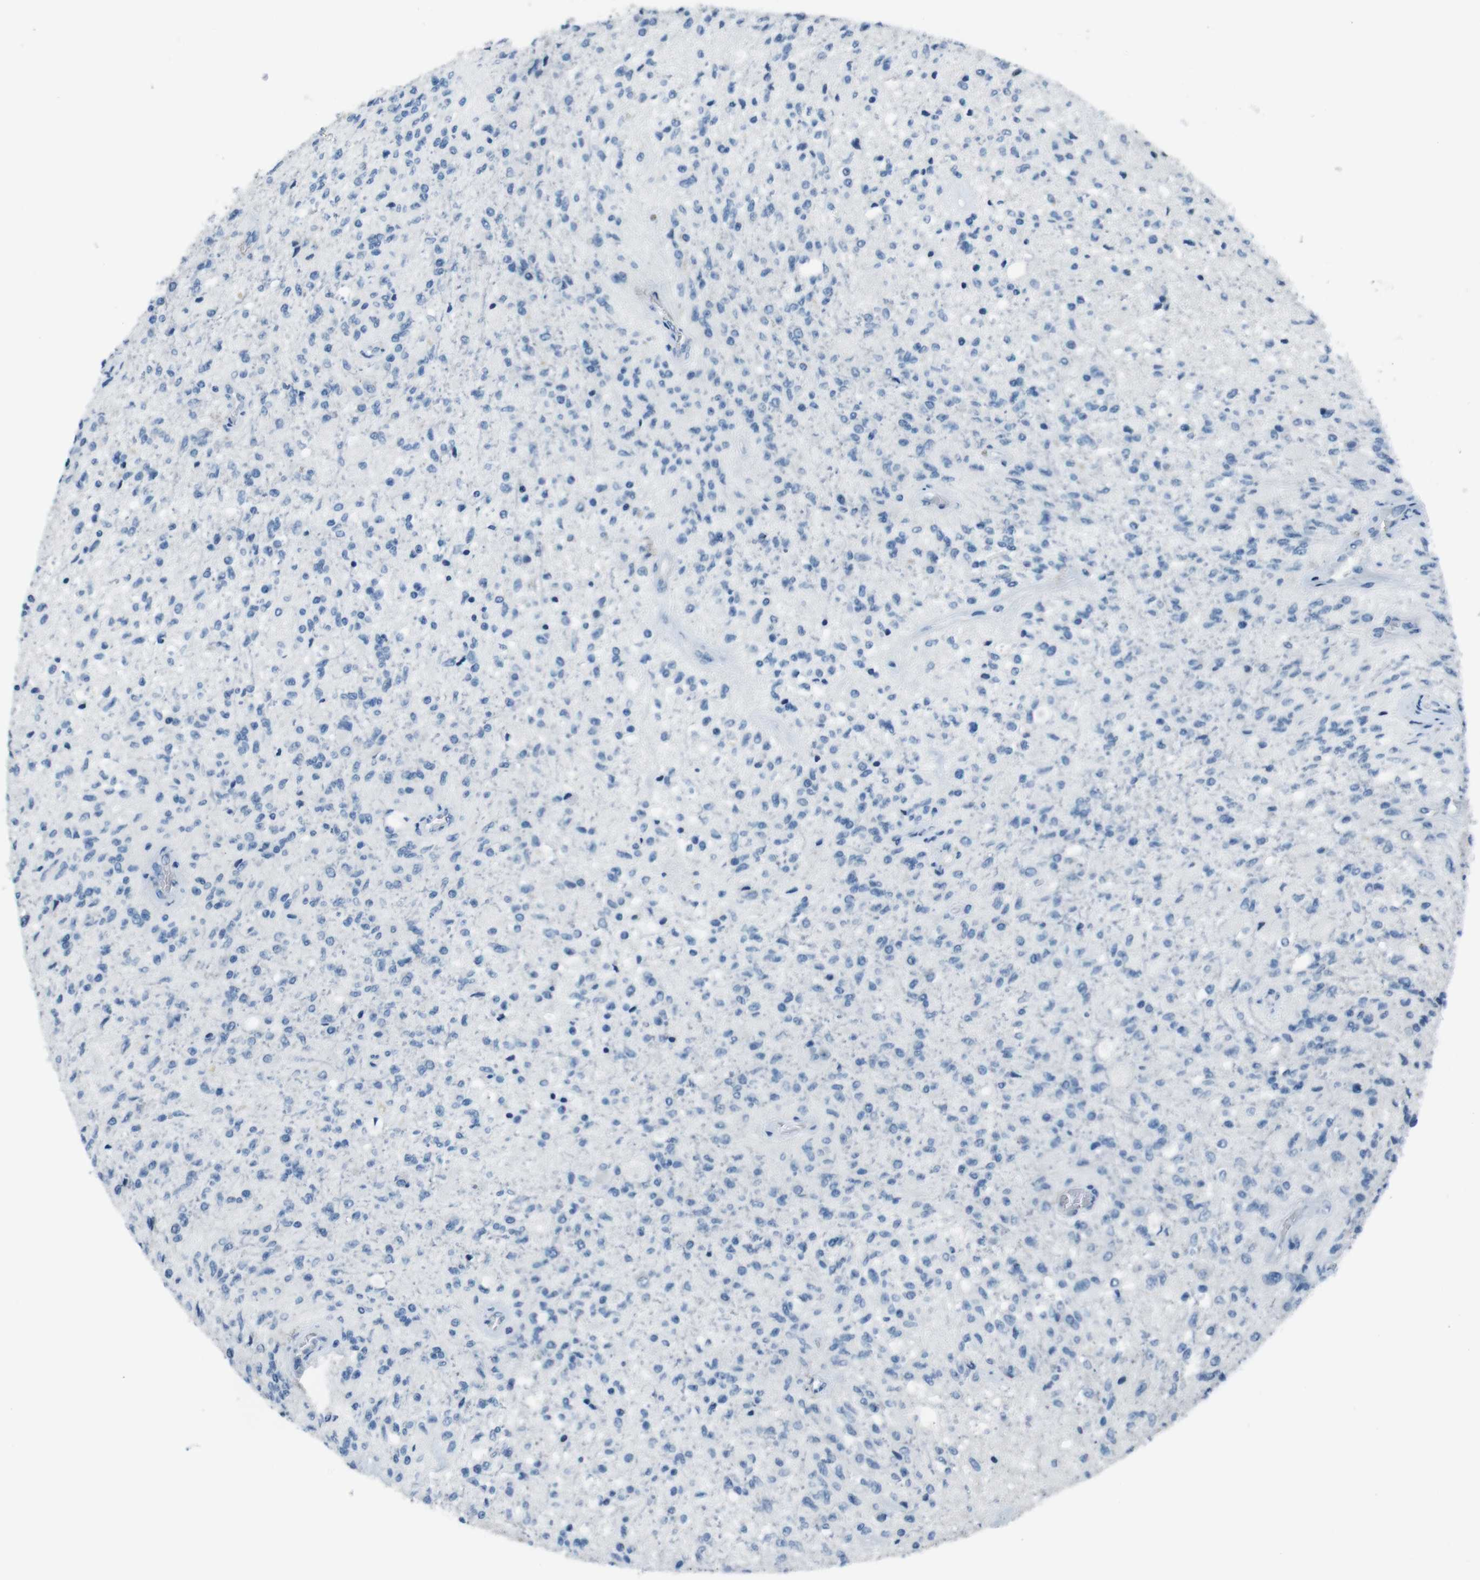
{"staining": {"intensity": "negative", "quantity": "none", "location": "none"}, "tissue": "glioma", "cell_type": "Tumor cells", "image_type": "cancer", "snomed": [{"axis": "morphology", "description": "Normal tissue, NOS"}, {"axis": "morphology", "description": "Glioma, malignant, High grade"}, {"axis": "topography", "description": "Cerebral cortex"}], "caption": "Tumor cells show no significant staining in glioma.", "gene": "HRH2", "patient": {"sex": "male", "age": 77}}